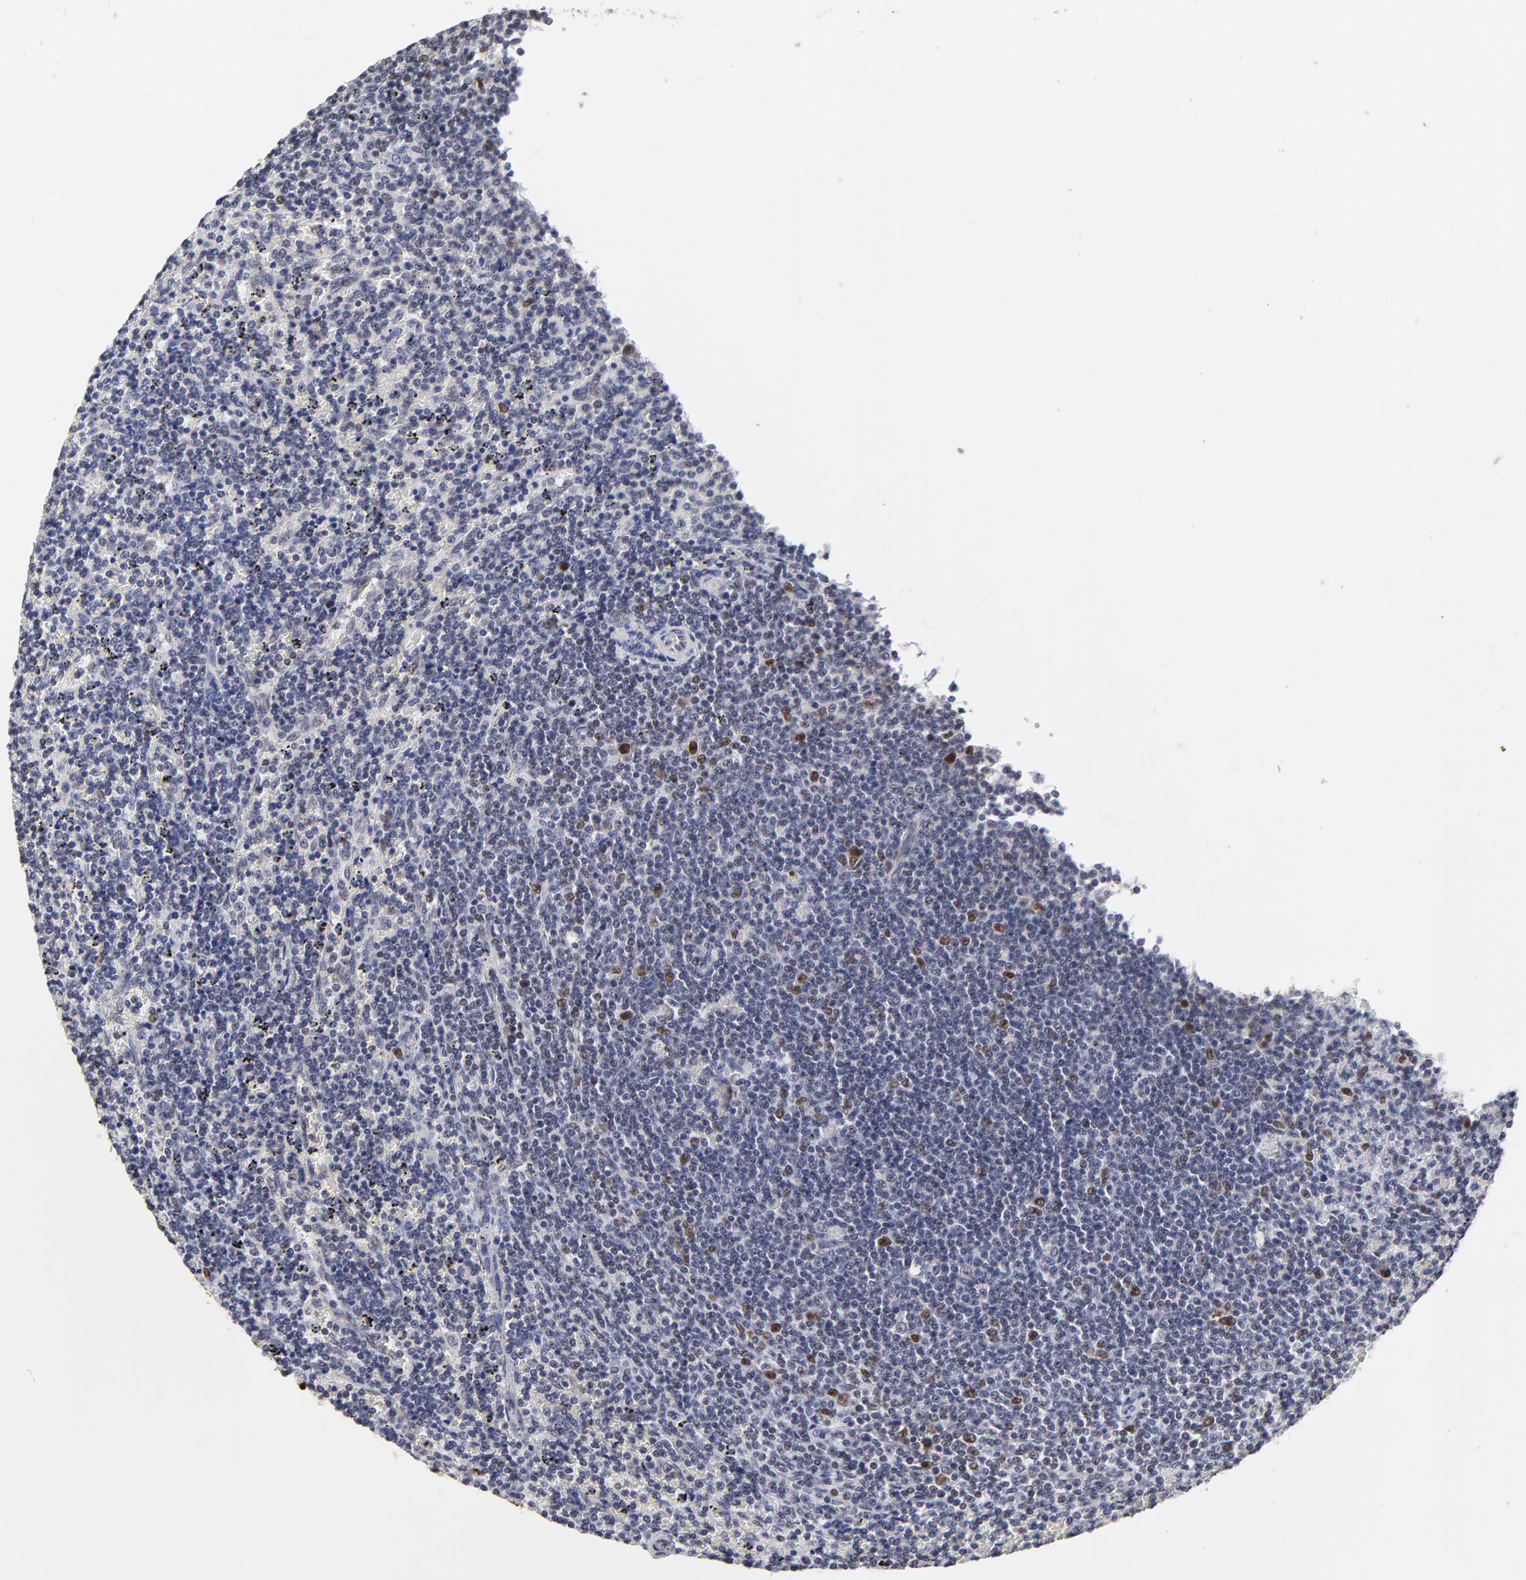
{"staining": {"intensity": "moderate", "quantity": "<25%", "location": "nuclear"}, "tissue": "lymphoma", "cell_type": "Tumor cells", "image_type": "cancer", "snomed": [{"axis": "morphology", "description": "Malignant lymphoma, non-Hodgkin's type, Low grade"}, {"axis": "topography", "description": "Spleen"}], "caption": "Immunohistochemical staining of lymphoma shows low levels of moderate nuclear protein expression in approximately <25% of tumor cells.", "gene": "OGFOD1", "patient": {"sex": "female", "age": 50}}